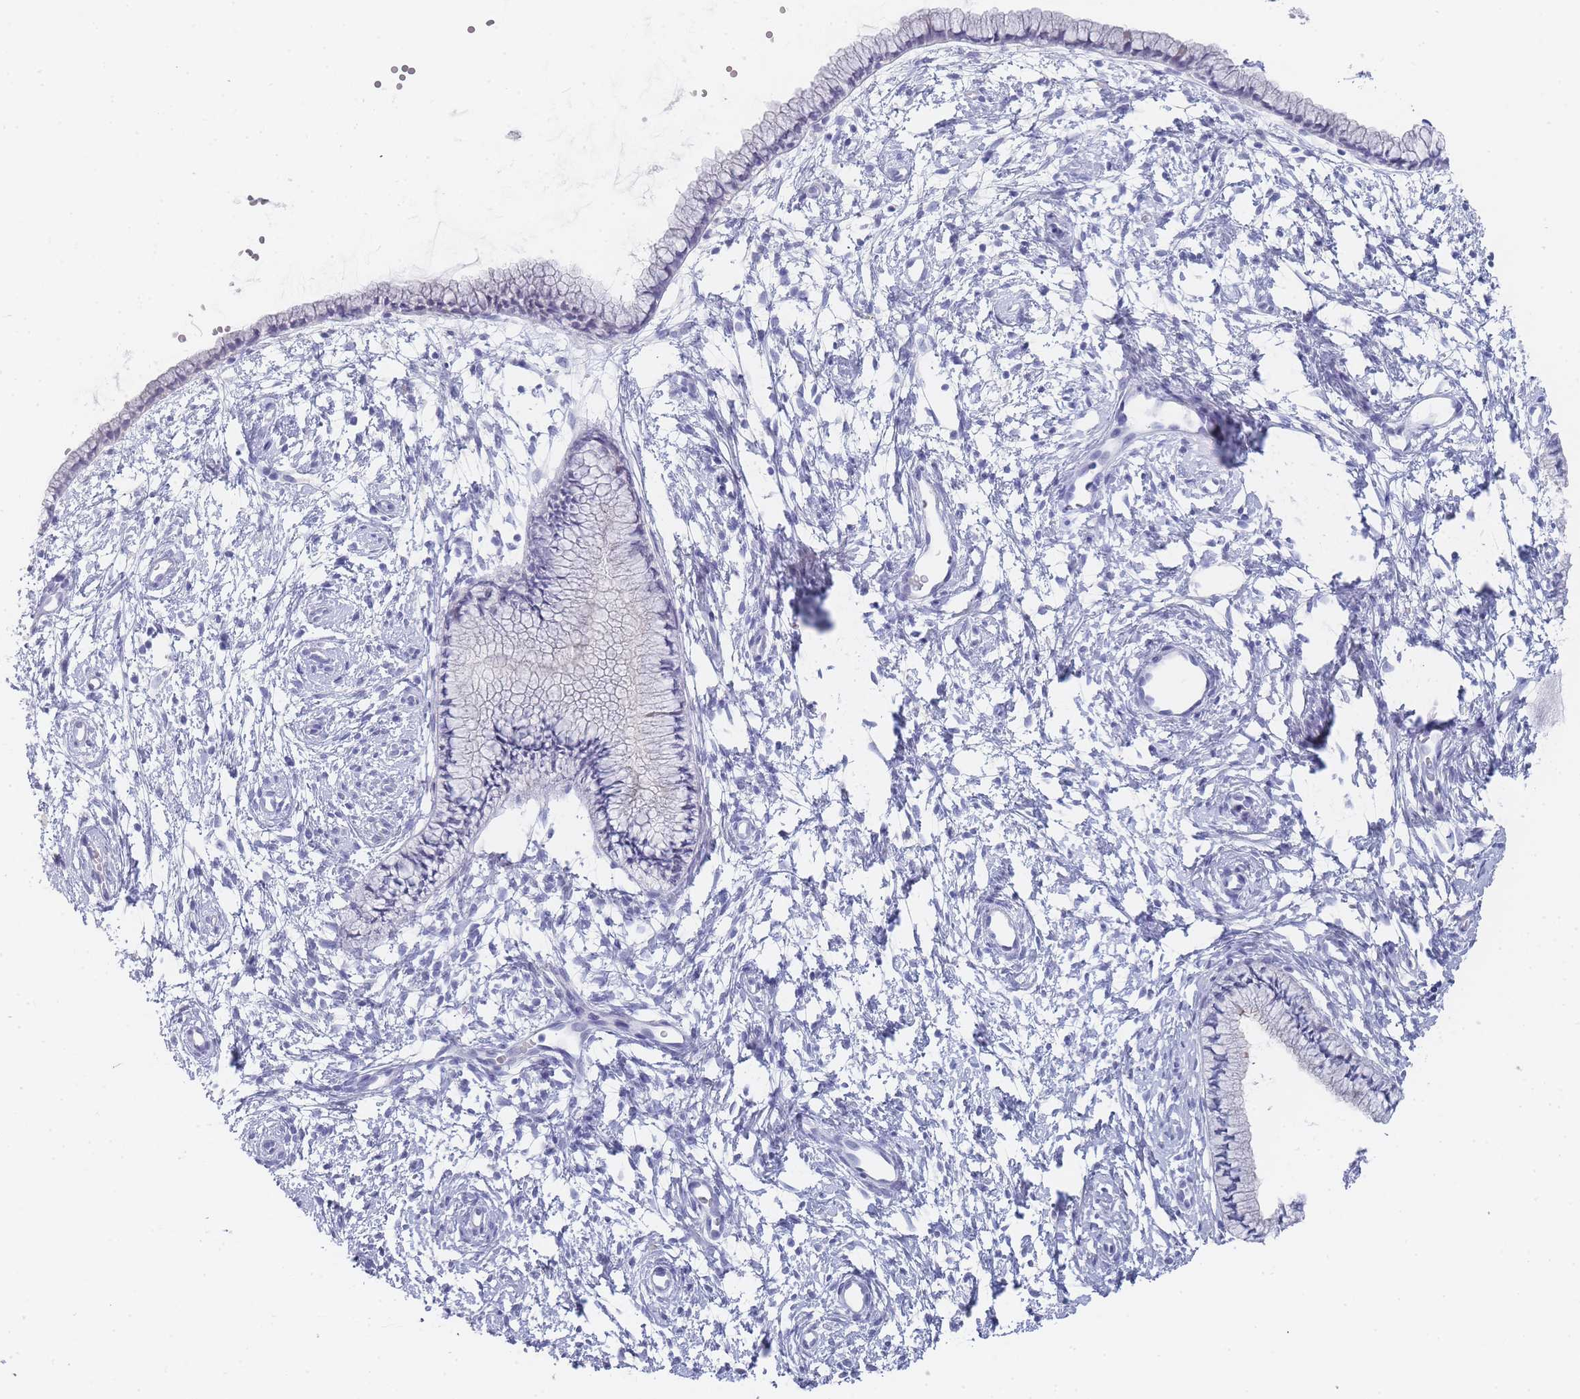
{"staining": {"intensity": "negative", "quantity": "none", "location": "none"}, "tissue": "cervix", "cell_type": "Glandular cells", "image_type": "normal", "snomed": [{"axis": "morphology", "description": "Normal tissue, NOS"}, {"axis": "topography", "description": "Cervix"}], "caption": "This is an immunohistochemistry photomicrograph of unremarkable human cervix. There is no staining in glandular cells.", "gene": "IMPG1", "patient": {"sex": "female", "age": 57}}